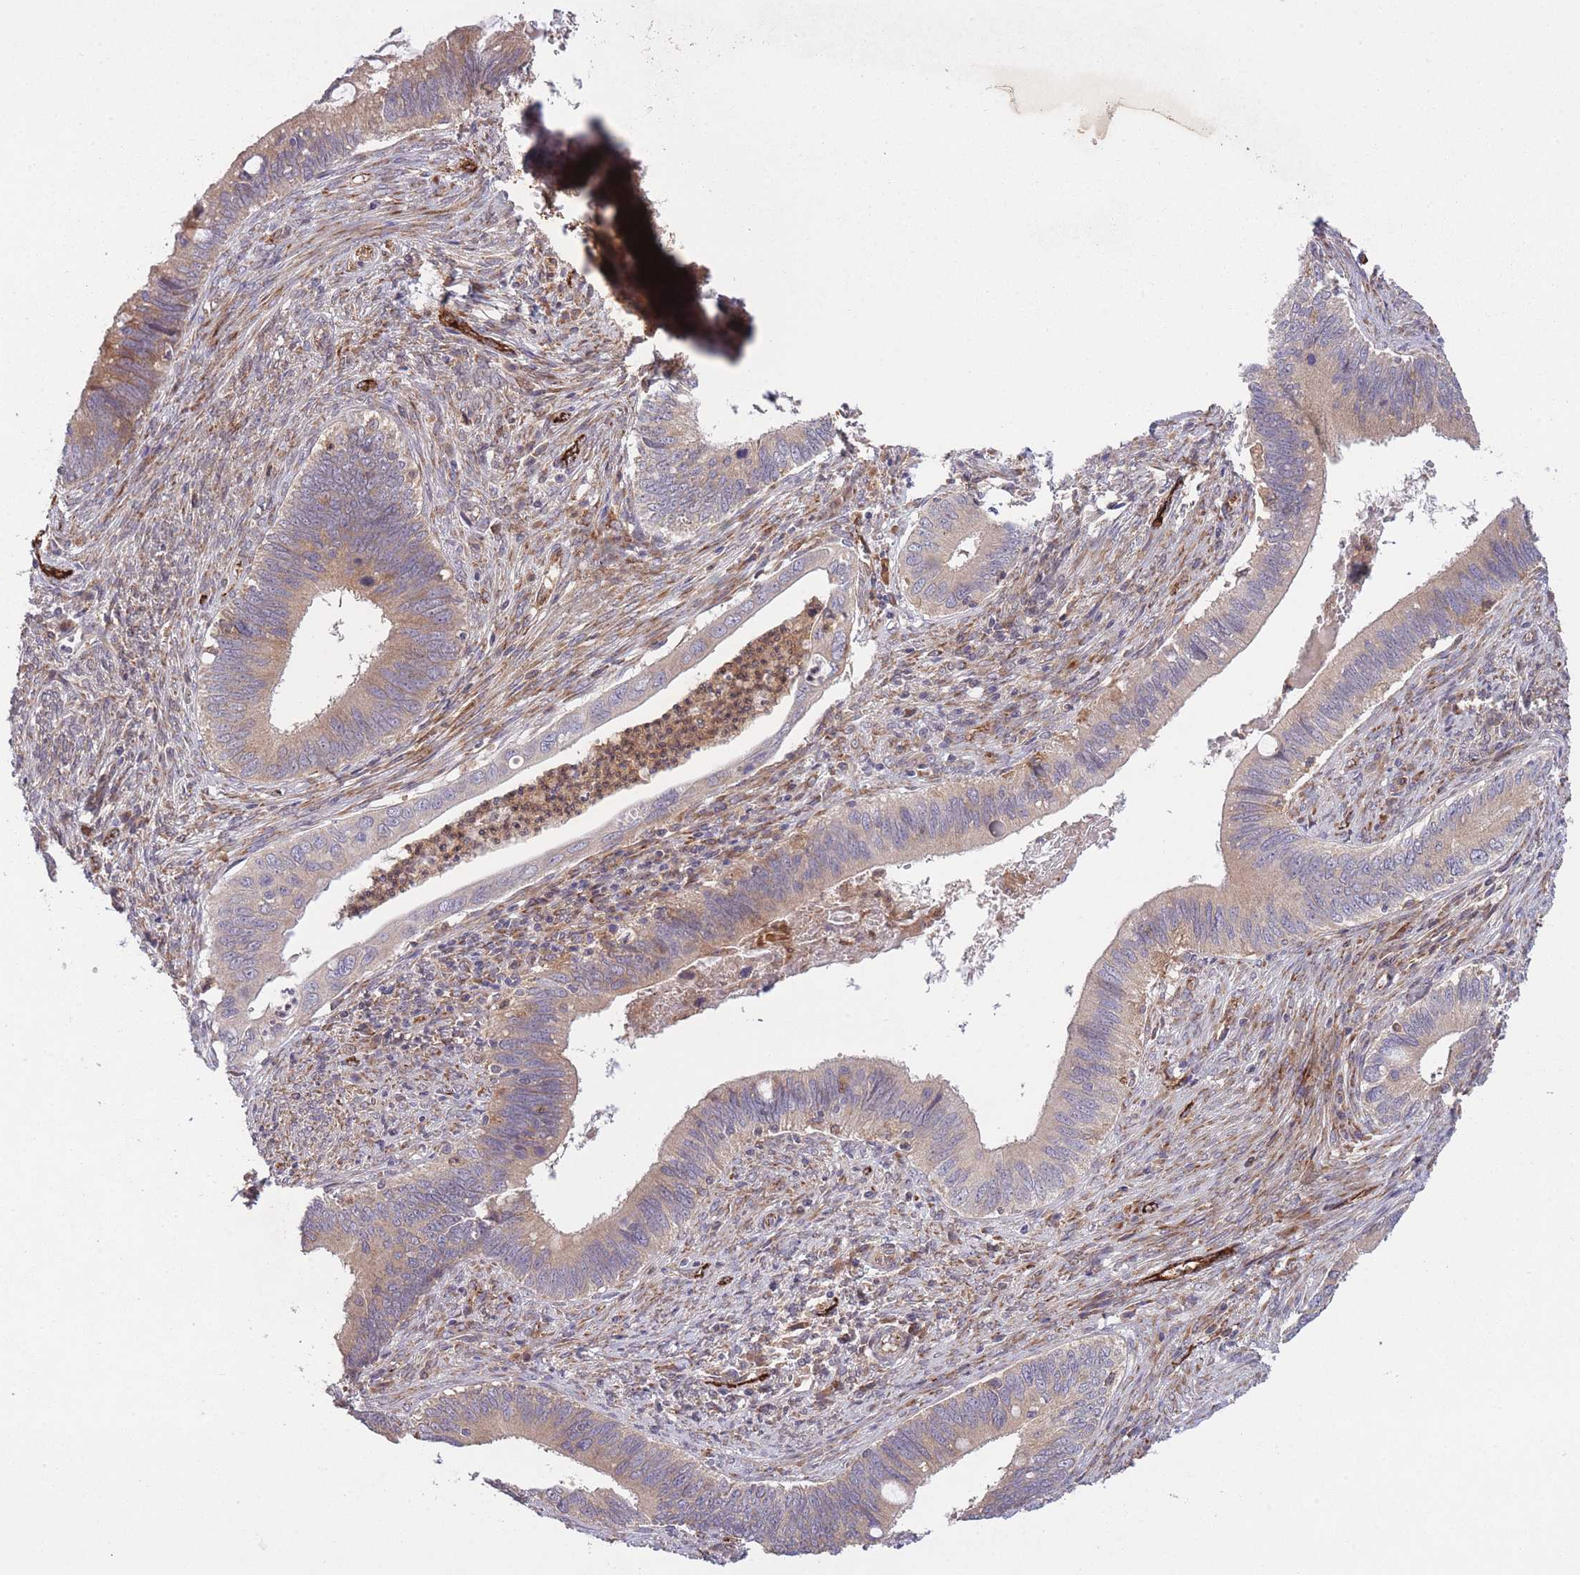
{"staining": {"intensity": "moderate", "quantity": "<25%", "location": "cytoplasmic/membranous"}, "tissue": "cervical cancer", "cell_type": "Tumor cells", "image_type": "cancer", "snomed": [{"axis": "morphology", "description": "Adenocarcinoma, NOS"}, {"axis": "topography", "description": "Cervix"}], "caption": "Human adenocarcinoma (cervical) stained with a protein marker displays moderate staining in tumor cells.", "gene": "CISH", "patient": {"sex": "female", "age": 42}}